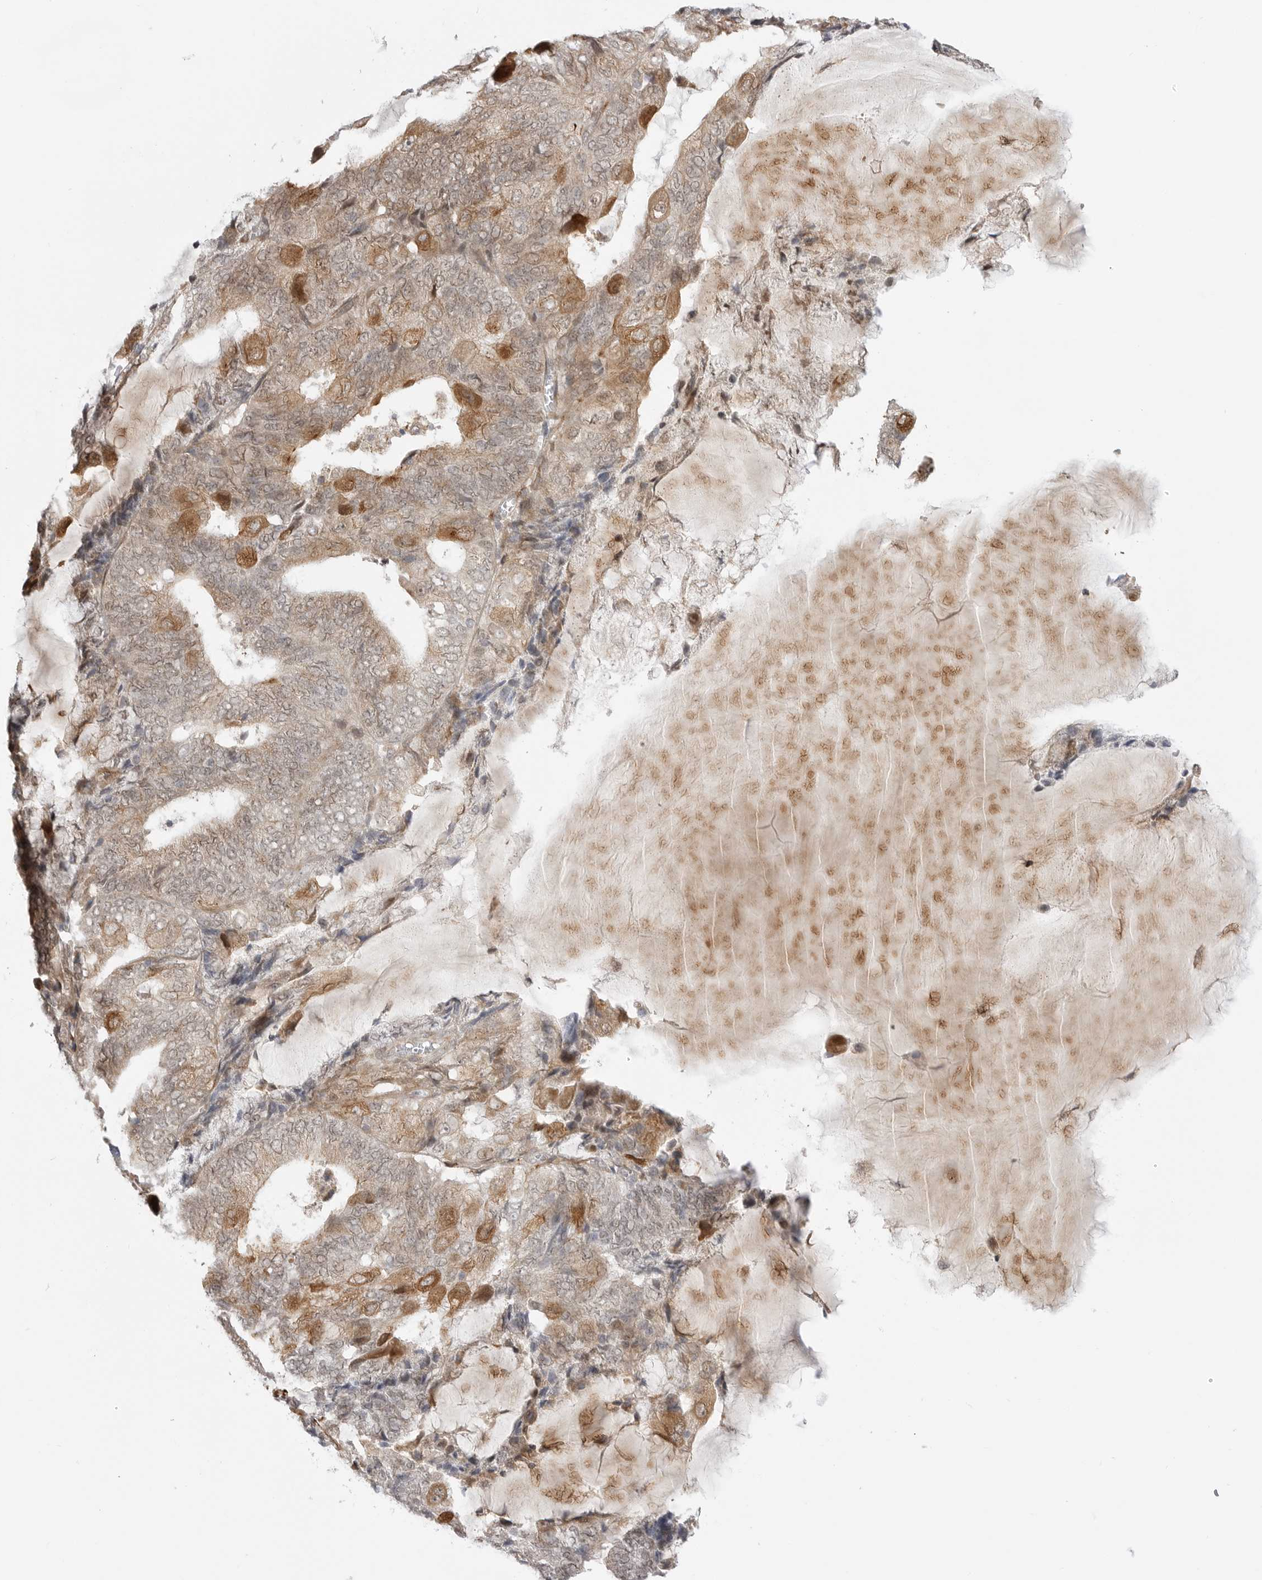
{"staining": {"intensity": "moderate", "quantity": ">75%", "location": "cytoplasmic/membranous"}, "tissue": "endometrial cancer", "cell_type": "Tumor cells", "image_type": "cancer", "snomed": [{"axis": "morphology", "description": "Adenocarcinoma, NOS"}, {"axis": "topography", "description": "Endometrium"}], "caption": "Adenocarcinoma (endometrial) stained with immunohistochemistry (IHC) displays moderate cytoplasmic/membranous positivity in about >75% of tumor cells.", "gene": "GGT6", "patient": {"sex": "female", "age": 81}}